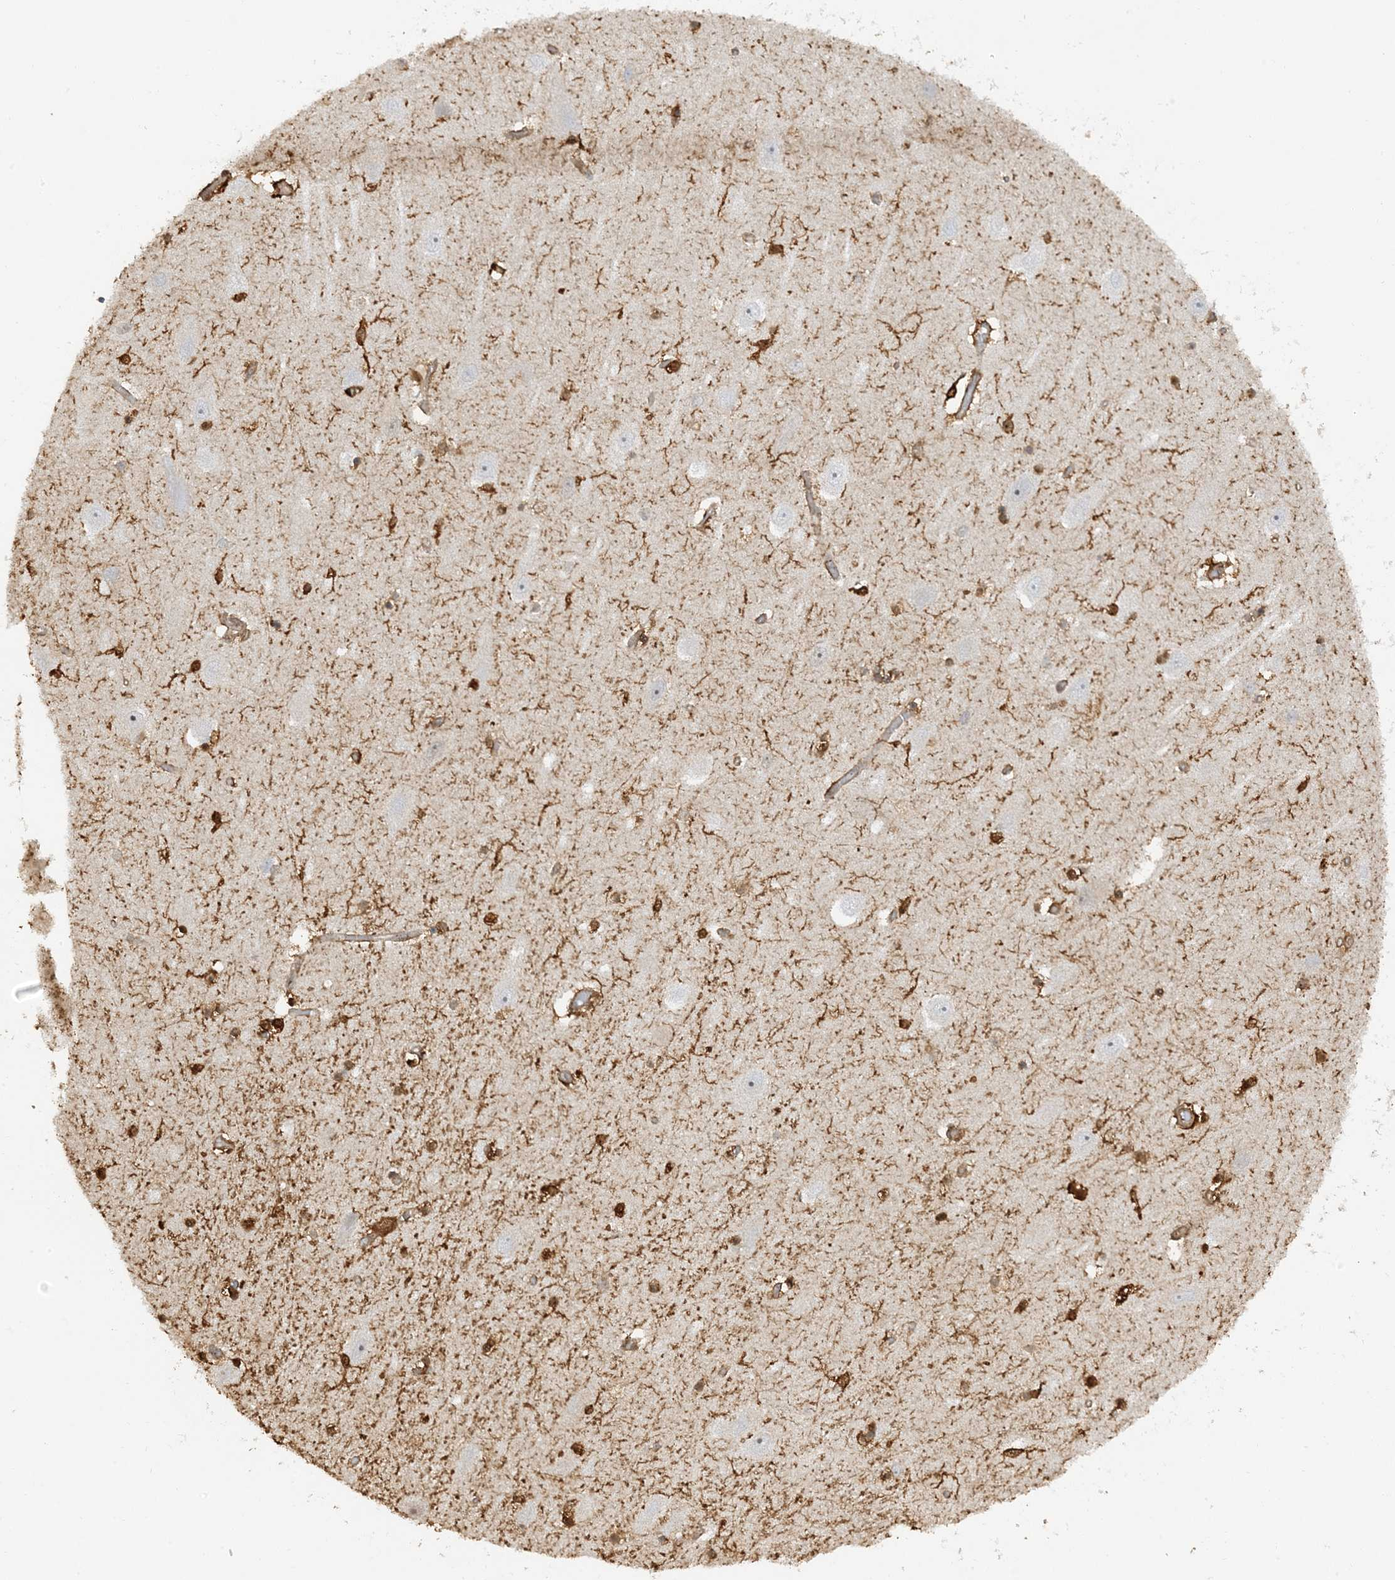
{"staining": {"intensity": "strong", "quantity": "<25%", "location": "cytoplasmic/membranous,nuclear"}, "tissue": "hippocampus", "cell_type": "Glial cells", "image_type": "normal", "snomed": [{"axis": "morphology", "description": "Normal tissue, NOS"}, {"axis": "topography", "description": "Hippocampus"}], "caption": "Immunohistochemical staining of unremarkable human hippocampus demonstrates <25% levels of strong cytoplasmic/membranous,nuclear protein staining in approximately <25% of glial cells.", "gene": "PHACTR2", "patient": {"sex": "female", "age": 54}}